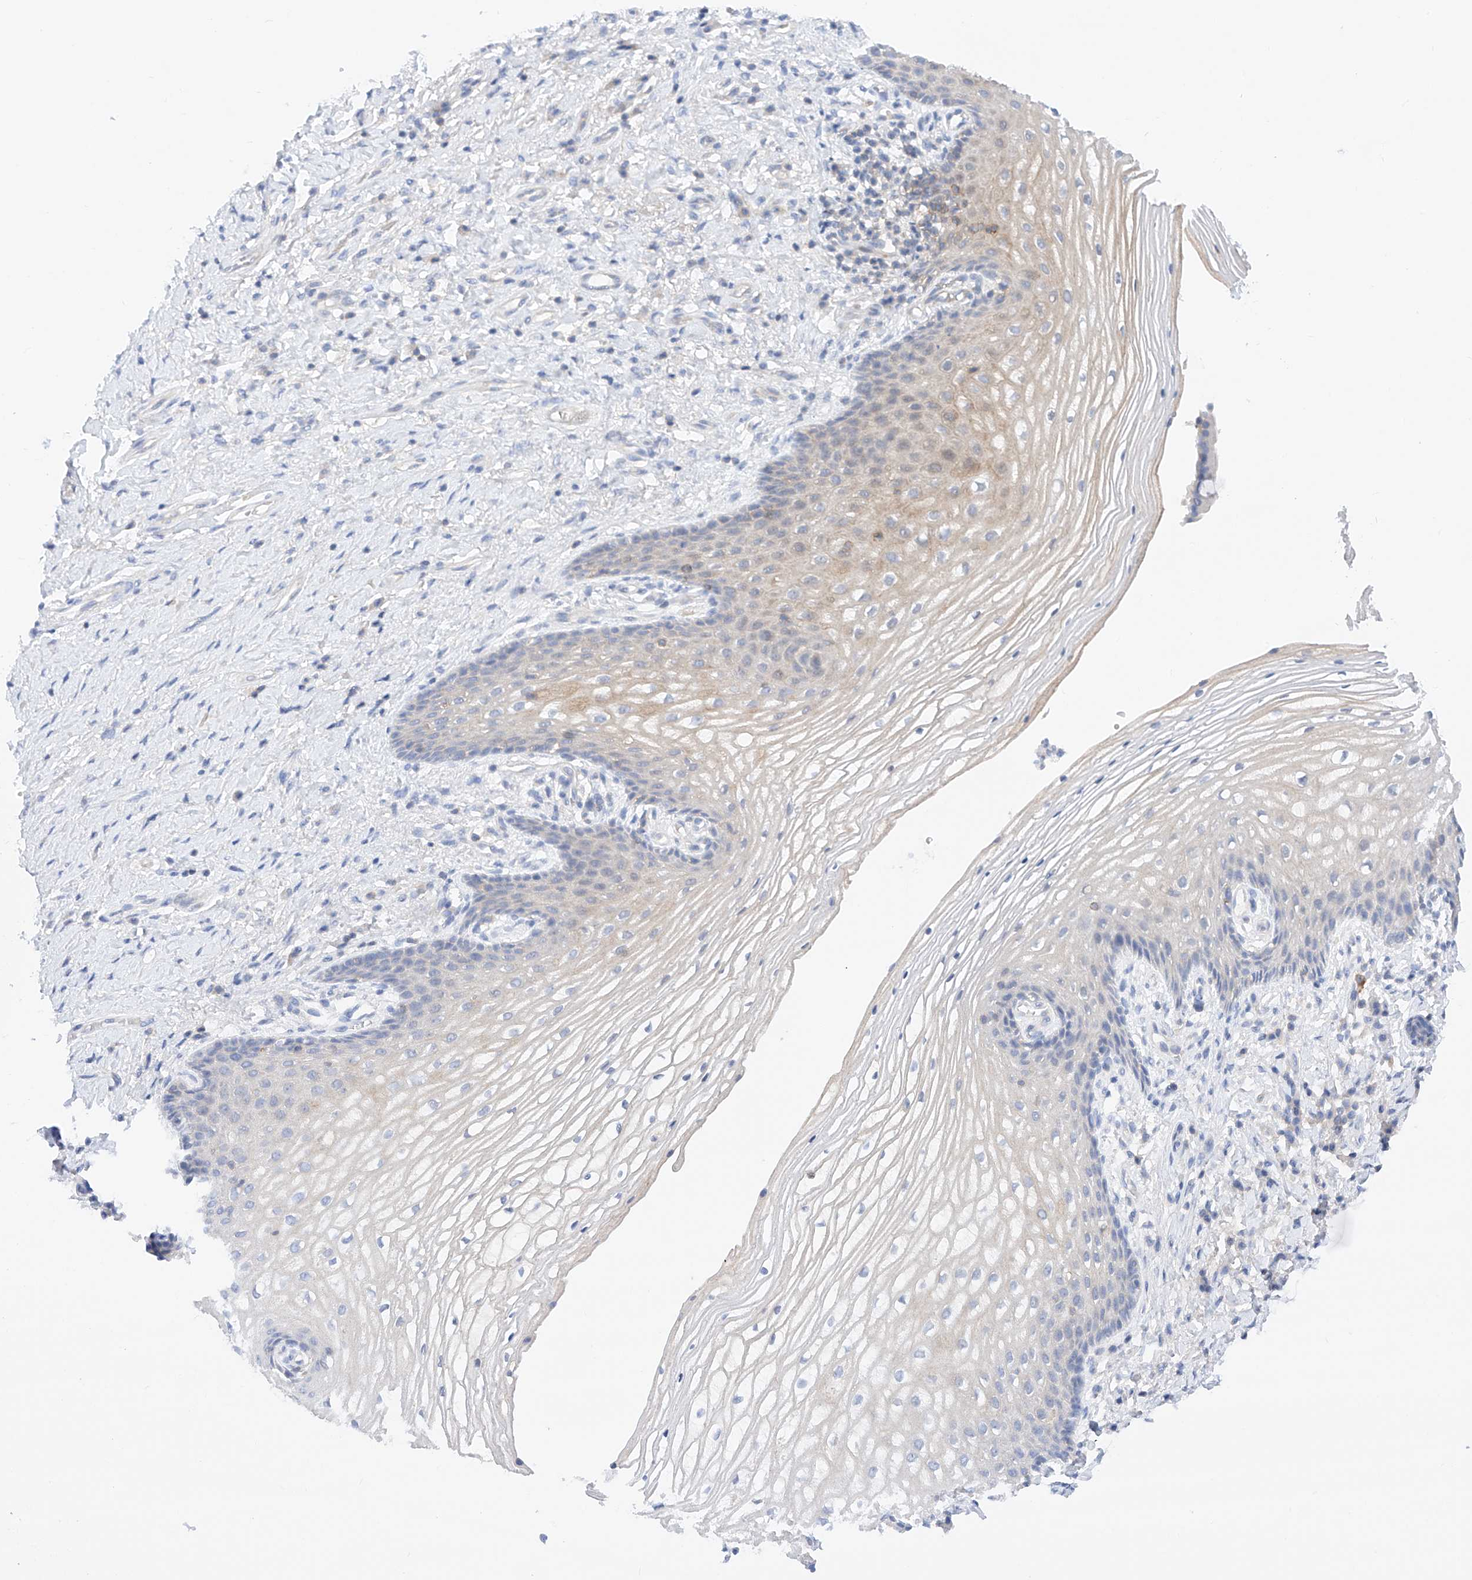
{"staining": {"intensity": "negative", "quantity": "none", "location": "none"}, "tissue": "vagina", "cell_type": "Squamous epithelial cells", "image_type": "normal", "snomed": [{"axis": "morphology", "description": "Normal tissue, NOS"}, {"axis": "topography", "description": "Vagina"}], "caption": "IHC micrograph of unremarkable vagina stained for a protein (brown), which shows no expression in squamous epithelial cells.", "gene": "NR1D1", "patient": {"sex": "female", "age": 60}}